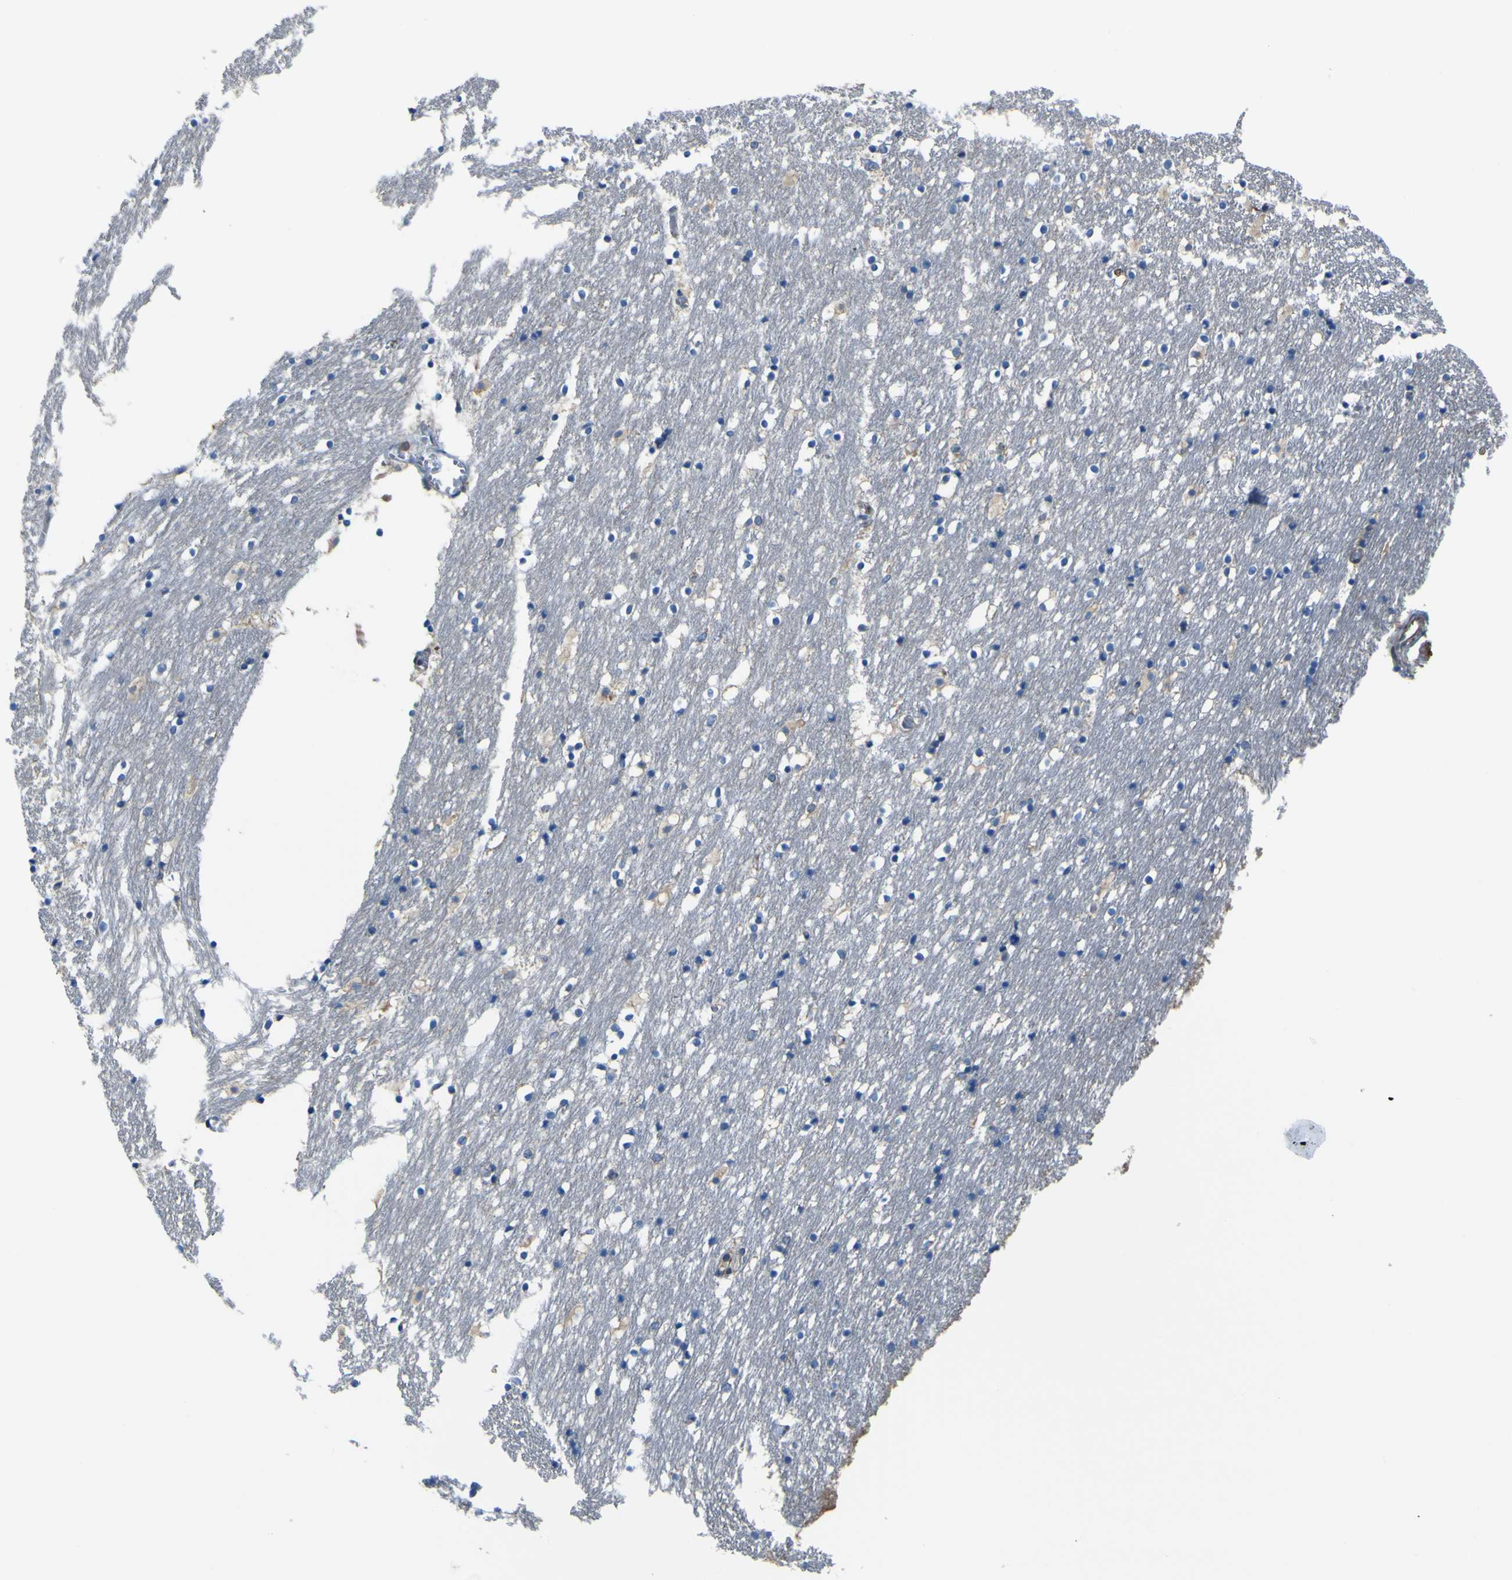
{"staining": {"intensity": "negative", "quantity": "none", "location": "none"}, "tissue": "caudate", "cell_type": "Glial cells", "image_type": "normal", "snomed": [{"axis": "morphology", "description": "Normal tissue, NOS"}, {"axis": "topography", "description": "Lateral ventricle wall"}], "caption": "Immunohistochemistry (IHC) photomicrograph of unremarkable caudate: human caudate stained with DAB shows no significant protein staining in glial cells. (DAB (3,3'-diaminobenzidine) immunohistochemistry visualized using brightfield microscopy, high magnification).", "gene": "STIM1", "patient": {"sex": "male", "age": 45}}